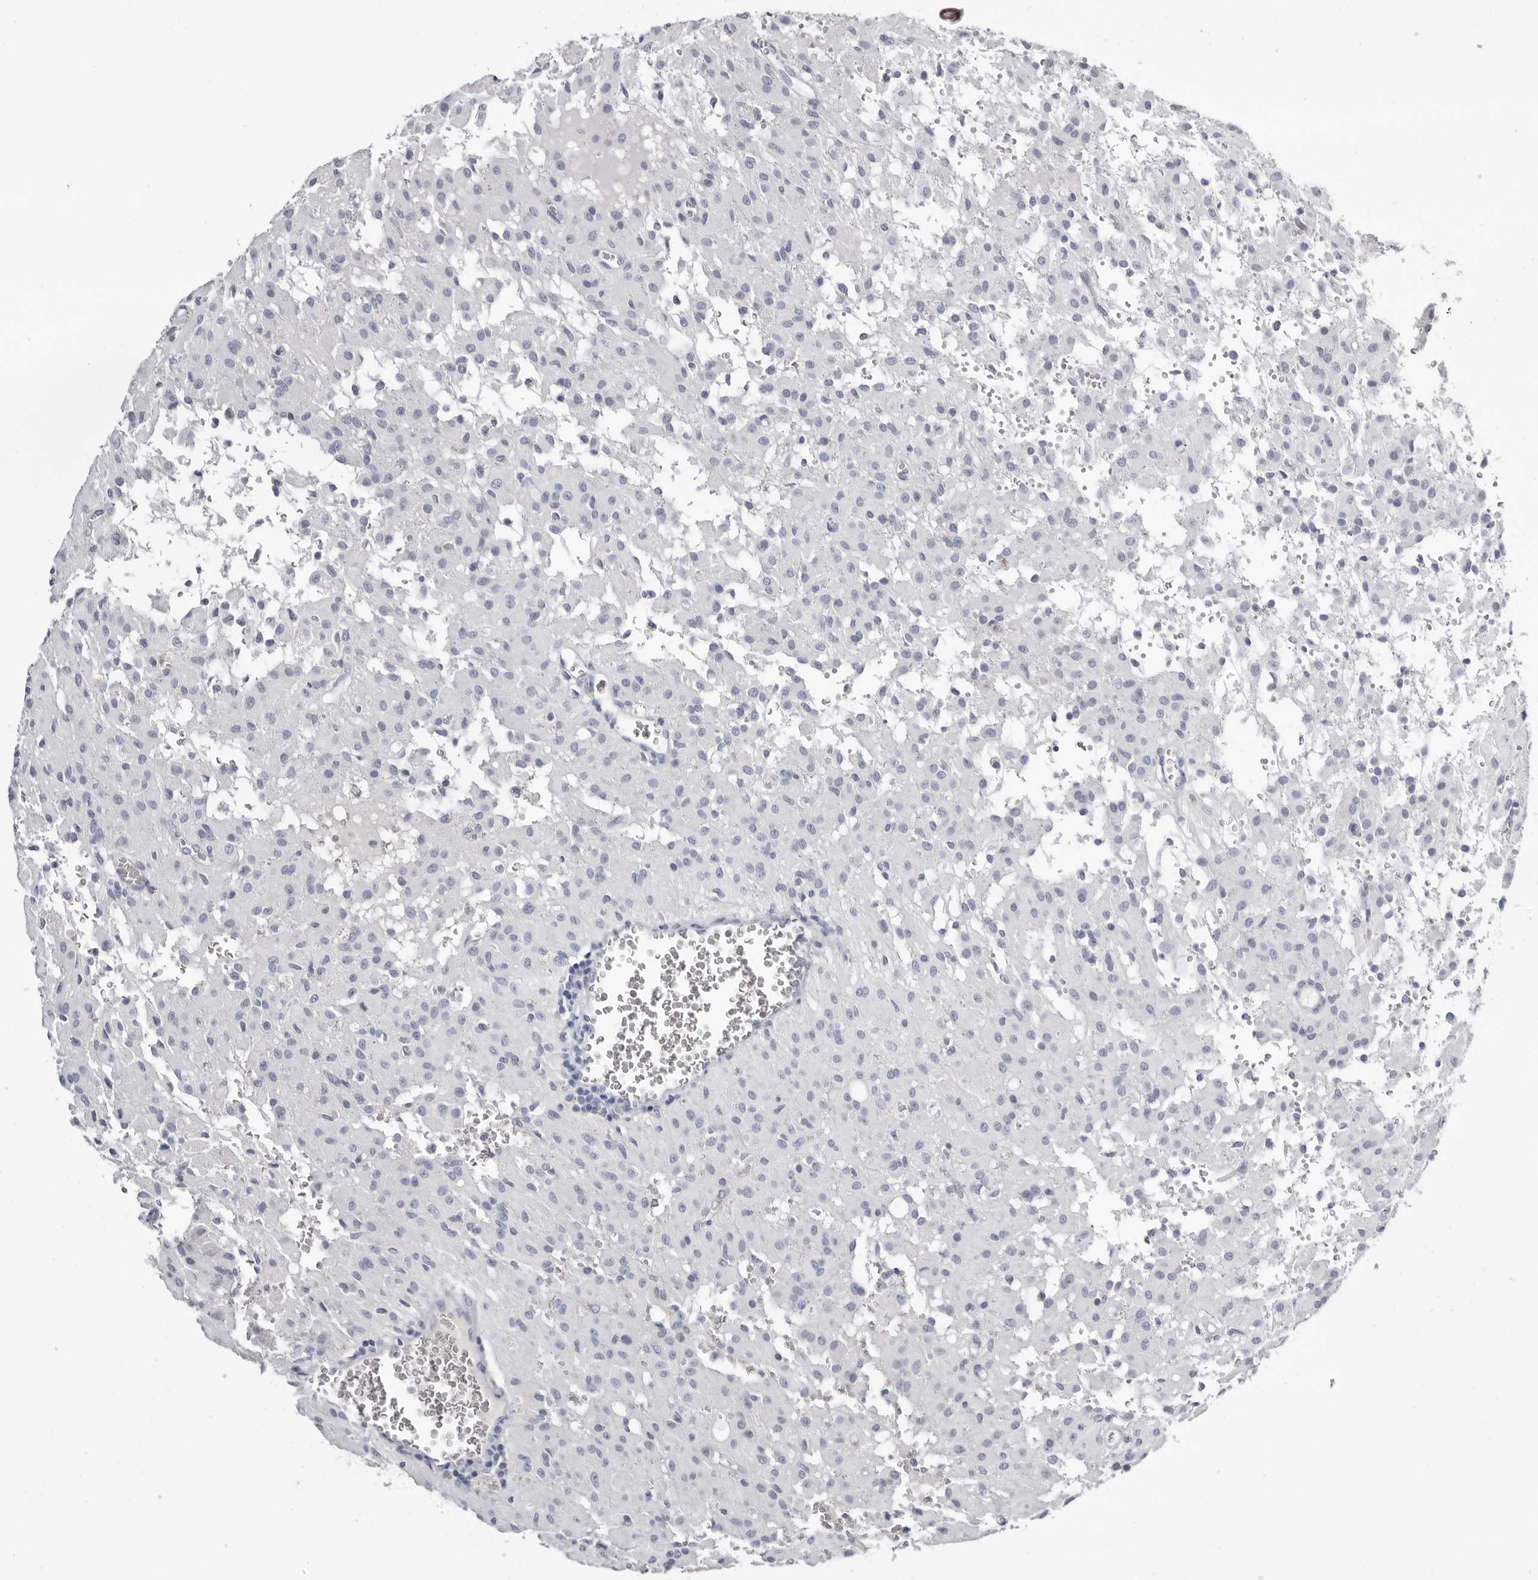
{"staining": {"intensity": "negative", "quantity": "none", "location": "none"}, "tissue": "glioma", "cell_type": "Tumor cells", "image_type": "cancer", "snomed": [{"axis": "morphology", "description": "Glioma, malignant, High grade"}, {"axis": "topography", "description": "Brain"}], "caption": "This is a photomicrograph of IHC staining of malignant glioma (high-grade), which shows no staining in tumor cells.", "gene": "LPO", "patient": {"sex": "female", "age": 59}}